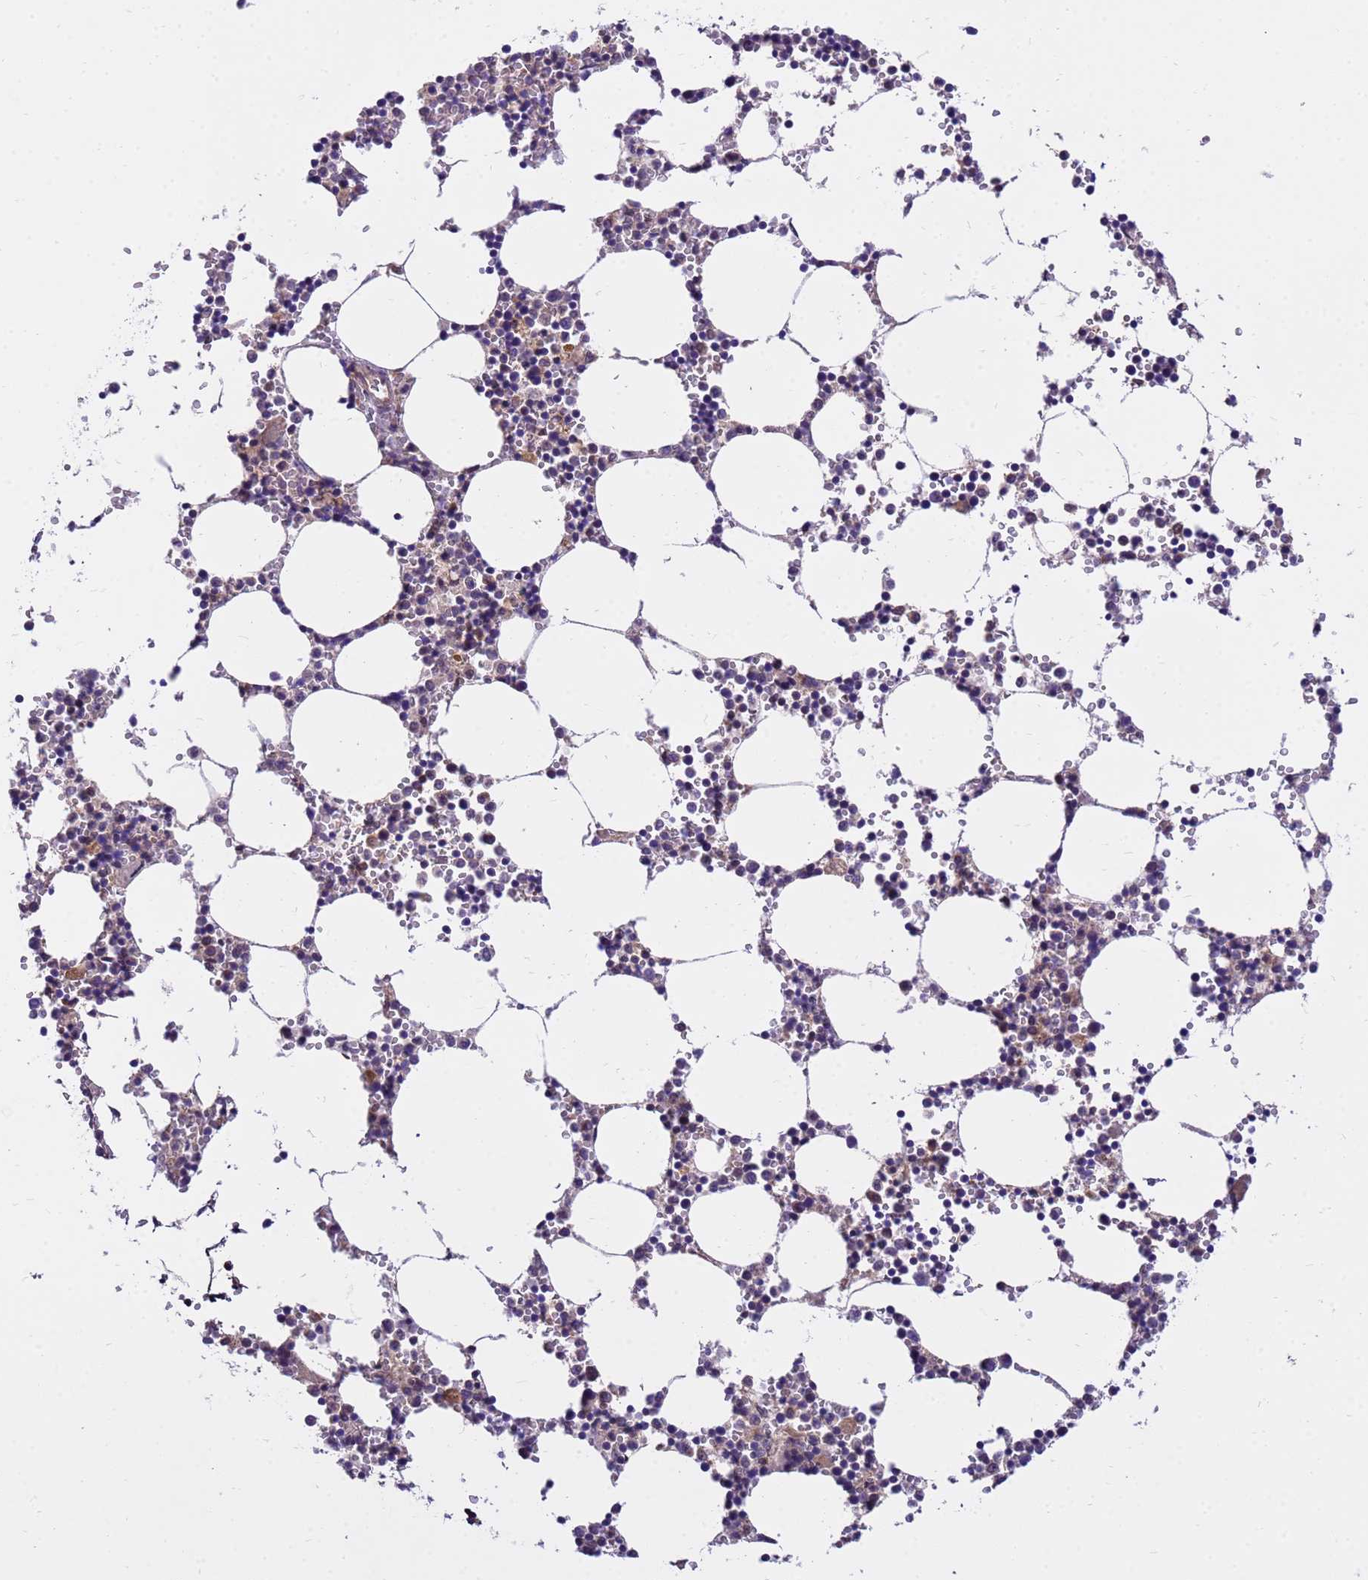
{"staining": {"intensity": "moderate", "quantity": "<25%", "location": "cytoplasmic/membranous,nuclear"}, "tissue": "bone marrow", "cell_type": "Hematopoietic cells", "image_type": "normal", "snomed": [{"axis": "morphology", "description": "Normal tissue, NOS"}, {"axis": "topography", "description": "Bone marrow"}], "caption": "DAB (3,3'-diaminobenzidine) immunohistochemical staining of unremarkable human bone marrow exhibits moderate cytoplasmic/membranous,nuclear protein expression in about <25% of hematopoietic cells. Nuclei are stained in blue.", "gene": "GET3", "patient": {"sex": "female", "age": 64}}